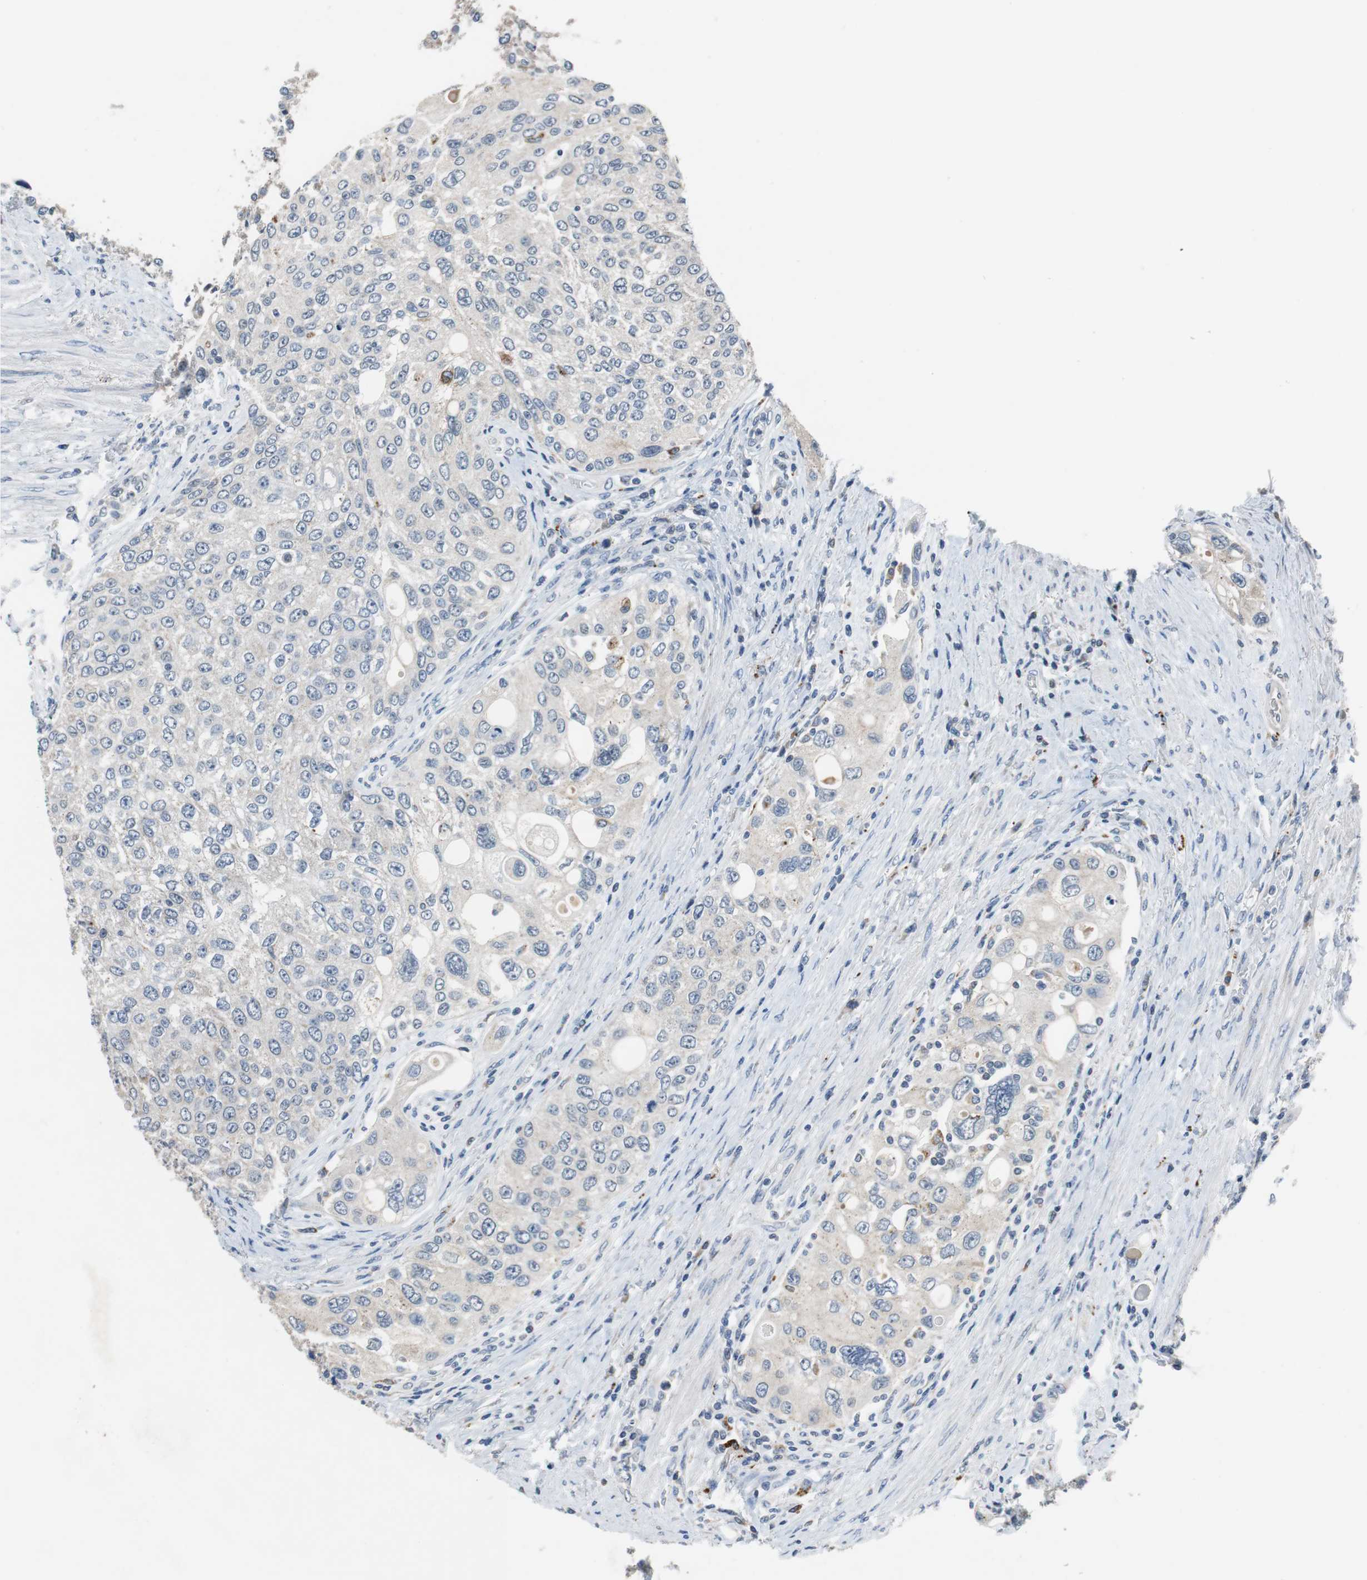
{"staining": {"intensity": "weak", "quantity": "25%-75%", "location": "cytoplasmic/membranous"}, "tissue": "urothelial cancer", "cell_type": "Tumor cells", "image_type": "cancer", "snomed": [{"axis": "morphology", "description": "Urothelial carcinoma, High grade"}, {"axis": "topography", "description": "Urinary bladder"}], "caption": "Urothelial carcinoma (high-grade) stained with DAB (3,3'-diaminobenzidine) immunohistochemistry (IHC) exhibits low levels of weak cytoplasmic/membranous staining in approximately 25%-75% of tumor cells. The staining is performed using DAB brown chromogen to label protein expression. The nuclei are counter-stained blue using hematoxylin.", "gene": "NLGN1", "patient": {"sex": "female", "age": 56}}